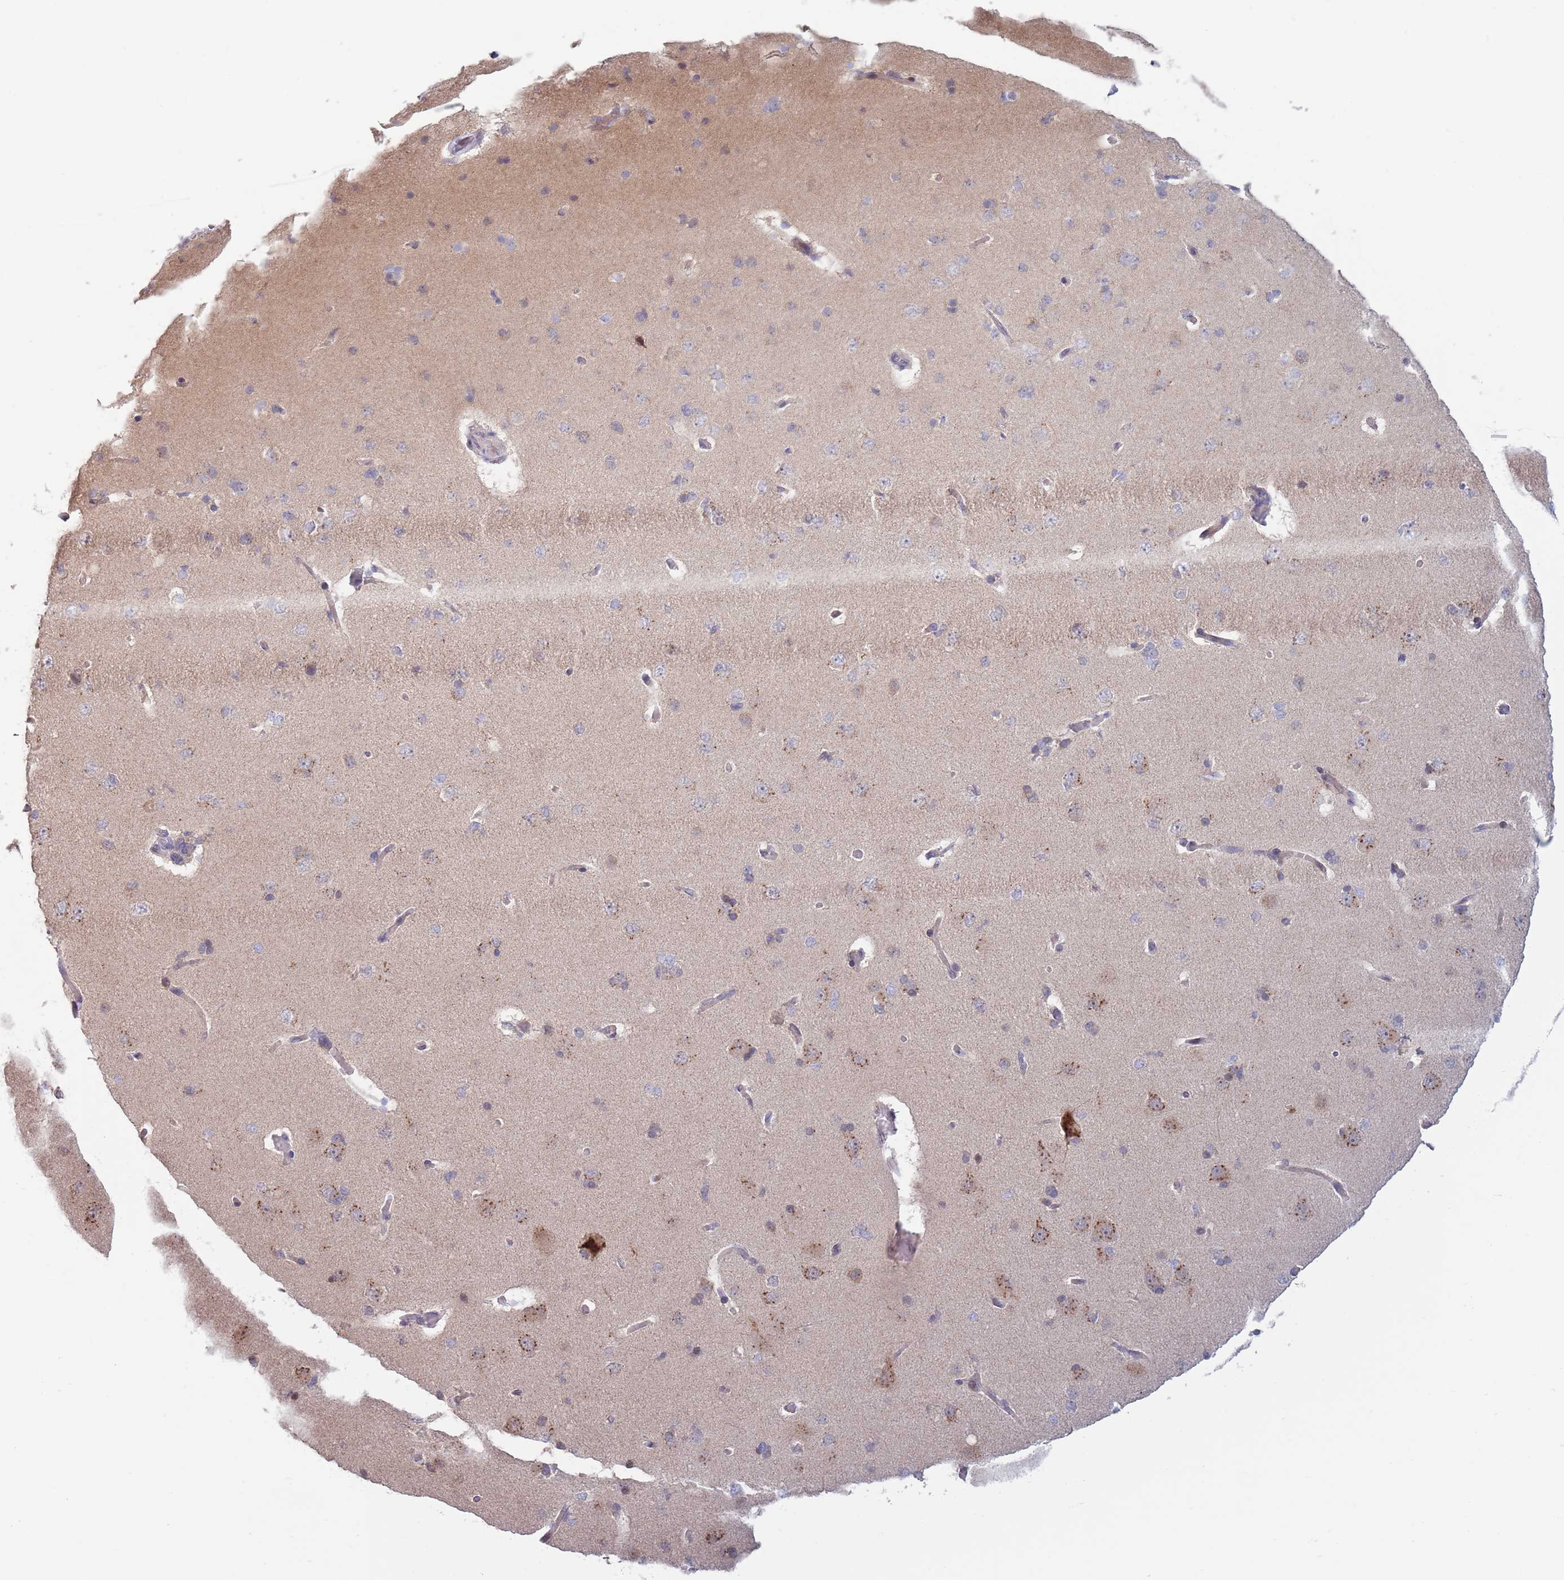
{"staining": {"intensity": "negative", "quantity": "none", "location": "none"}, "tissue": "cerebral cortex", "cell_type": "Endothelial cells", "image_type": "normal", "snomed": [{"axis": "morphology", "description": "Normal tissue, NOS"}, {"axis": "topography", "description": "Cerebral cortex"}], "caption": "Endothelial cells show no significant expression in normal cerebral cortex.", "gene": "CLNS1A", "patient": {"sex": "male", "age": 62}}